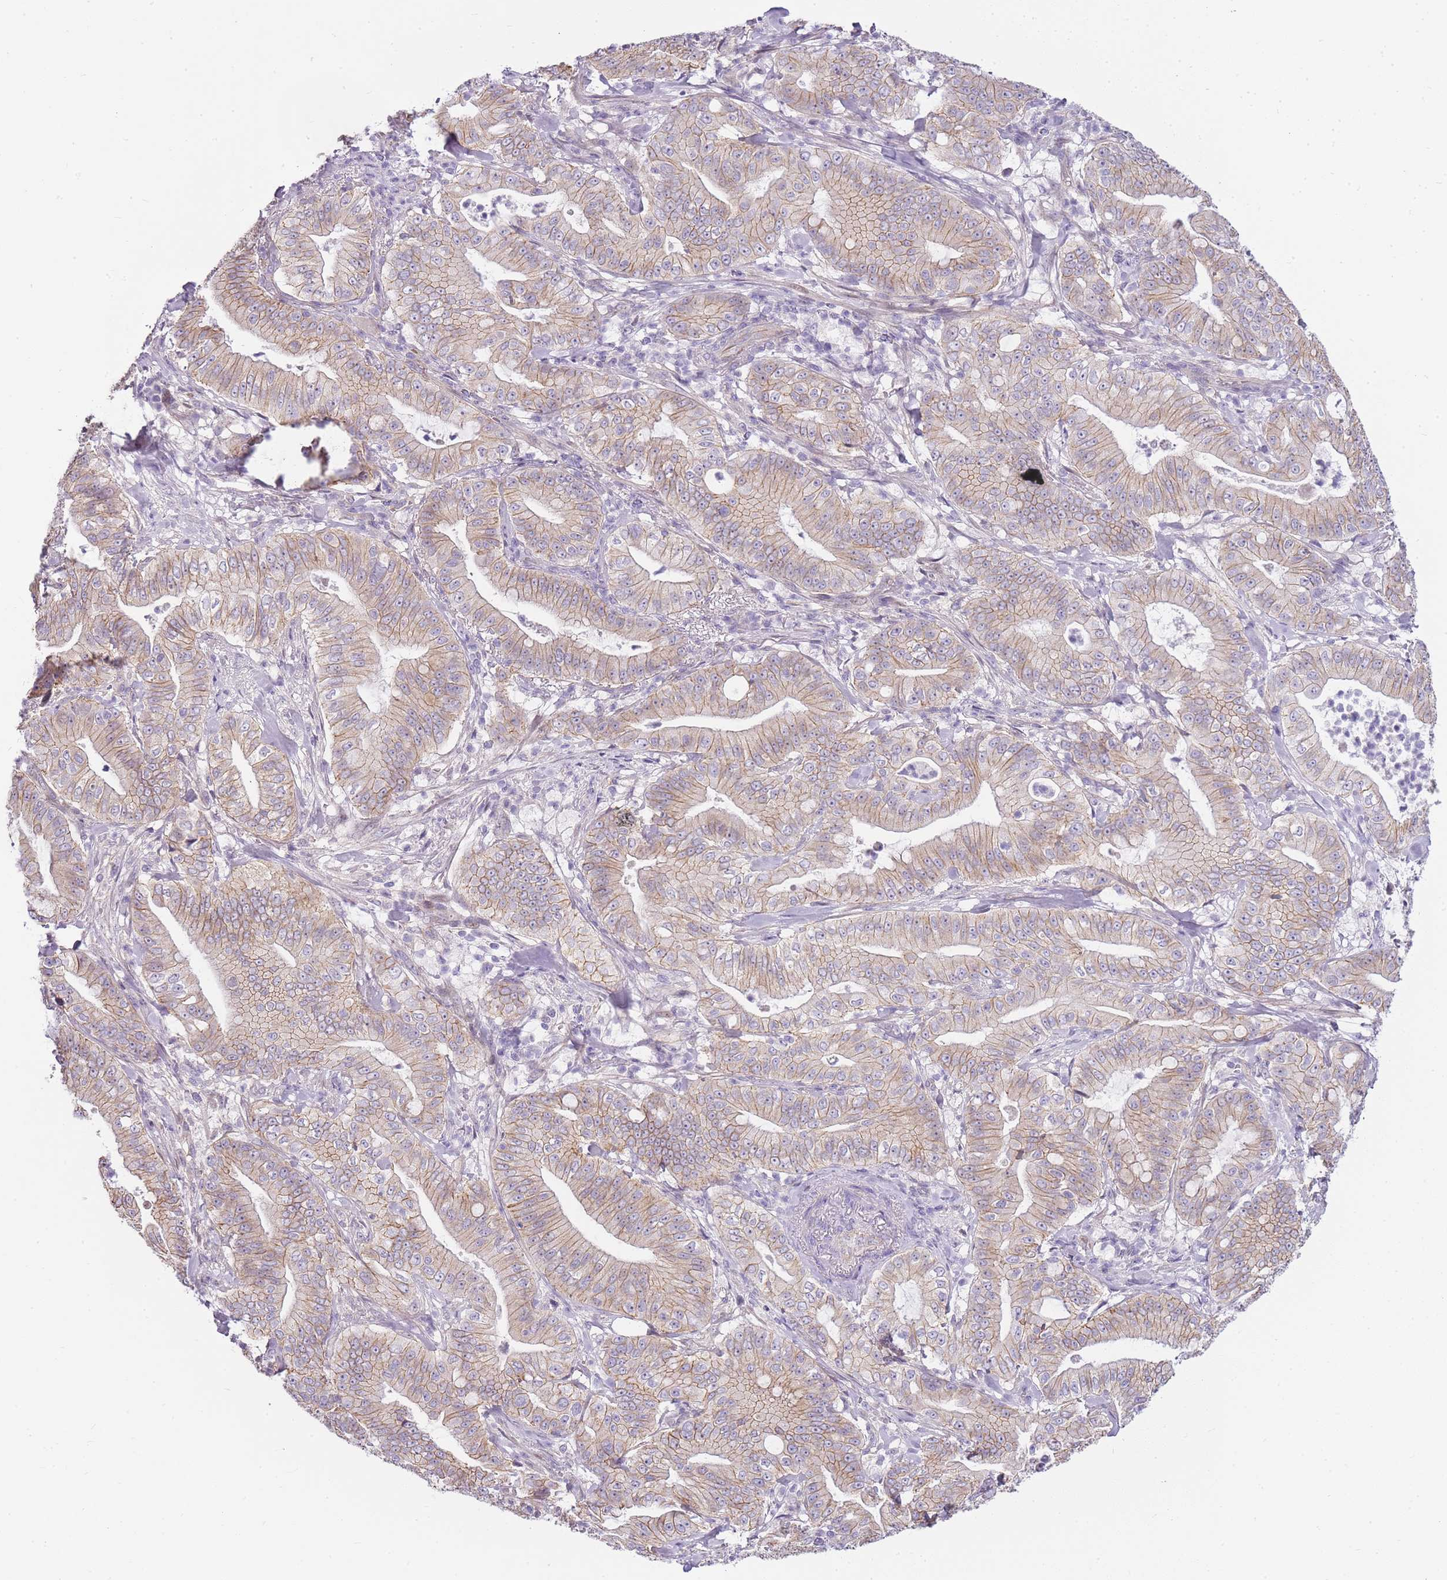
{"staining": {"intensity": "weak", "quantity": ">75%", "location": "cytoplasmic/membranous"}, "tissue": "pancreatic cancer", "cell_type": "Tumor cells", "image_type": "cancer", "snomed": [{"axis": "morphology", "description": "Adenocarcinoma, NOS"}, {"axis": "topography", "description": "Pancreas"}], "caption": "Adenocarcinoma (pancreatic) was stained to show a protein in brown. There is low levels of weak cytoplasmic/membranous staining in about >75% of tumor cells.", "gene": "CLBA1", "patient": {"sex": "male", "age": 71}}